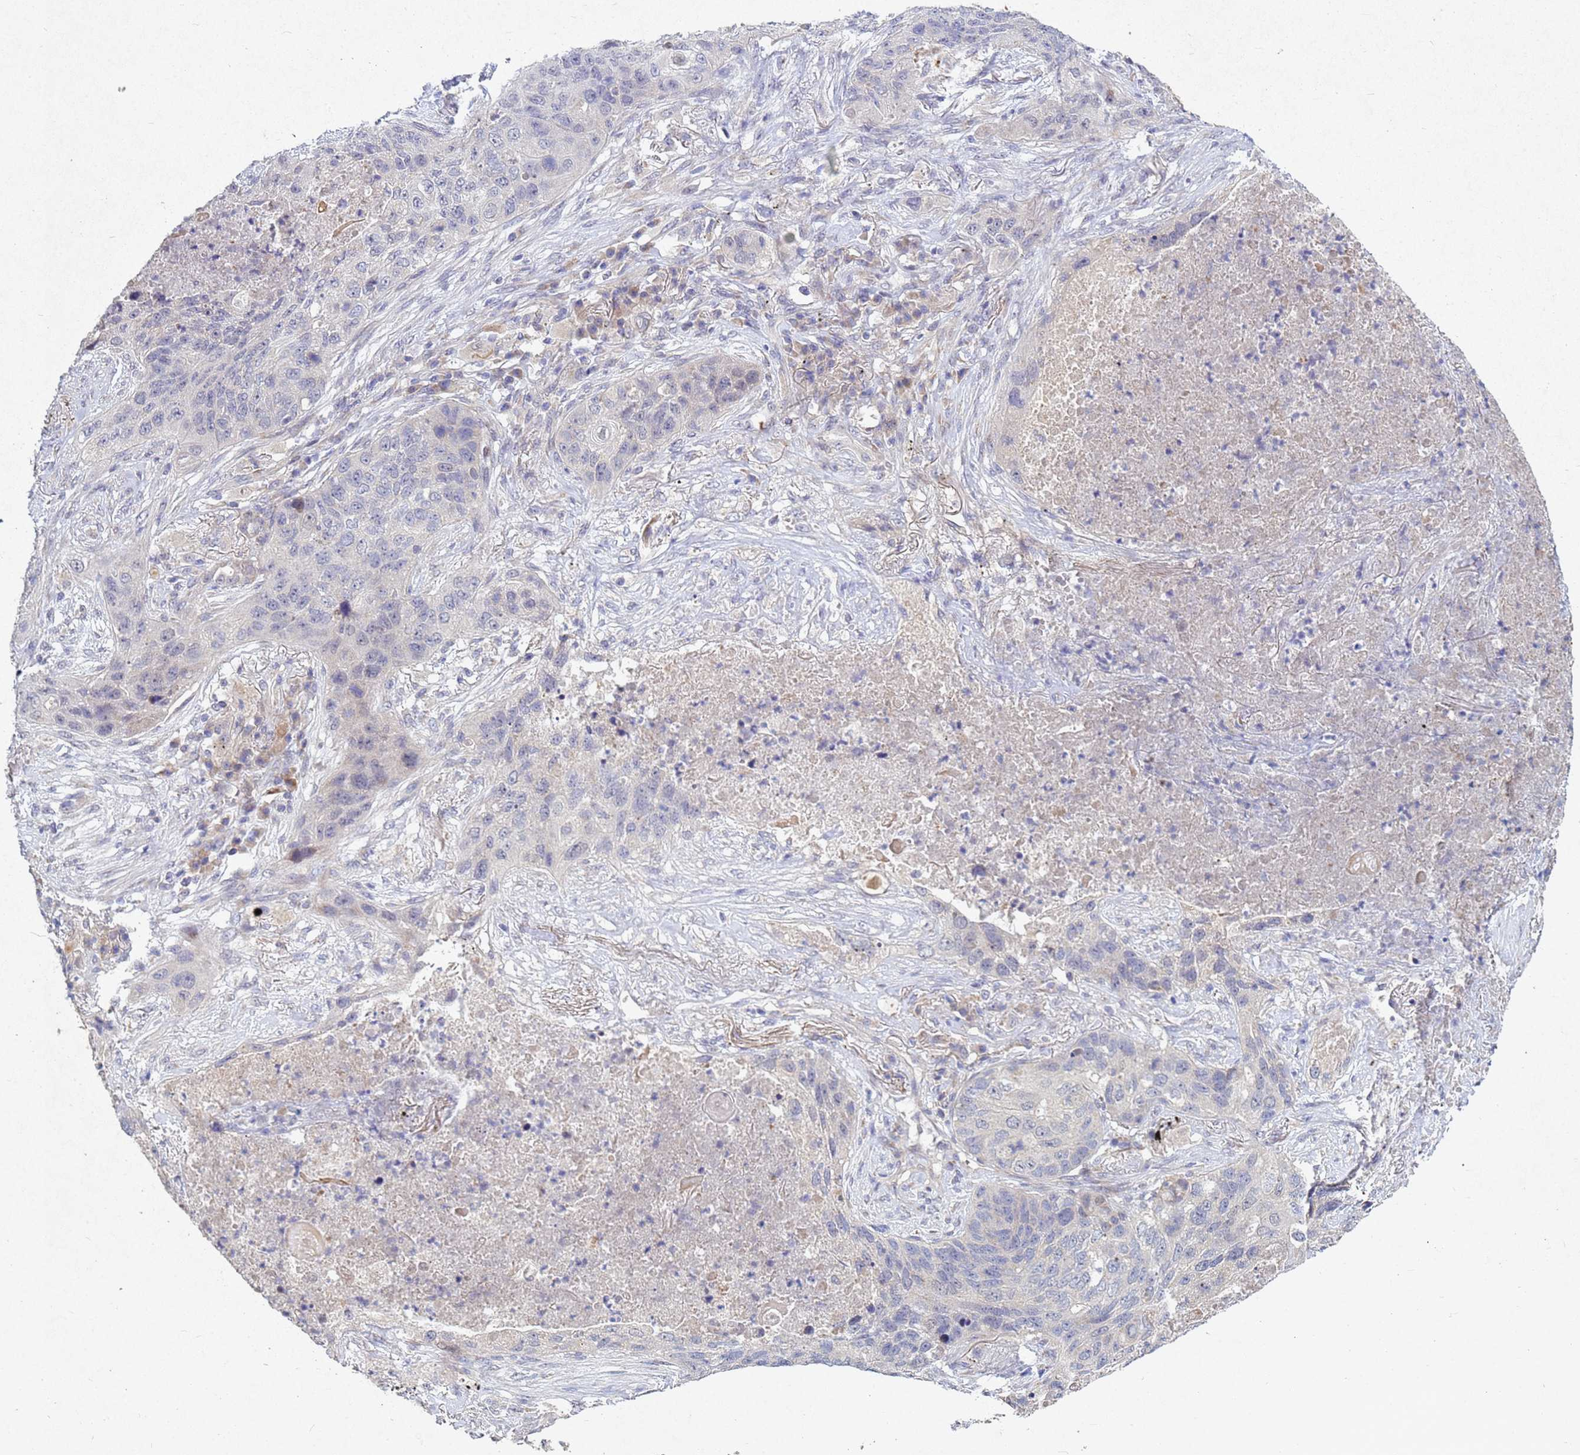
{"staining": {"intensity": "negative", "quantity": "none", "location": "none"}, "tissue": "lung cancer", "cell_type": "Tumor cells", "image_type": "cancer", "snomed": [{"axis": "morphology", "description": "Squamous cell carcinoma, NOS"}, {"axis": "topography", "description": "Lung"}], "caption": "Squamous cell carcinoma (lung) was stained to show a protein in brown. There is no significant expression in tumor cells.", "gene": "TNPO2", "patient": {"sex": "female", "age": 63}}